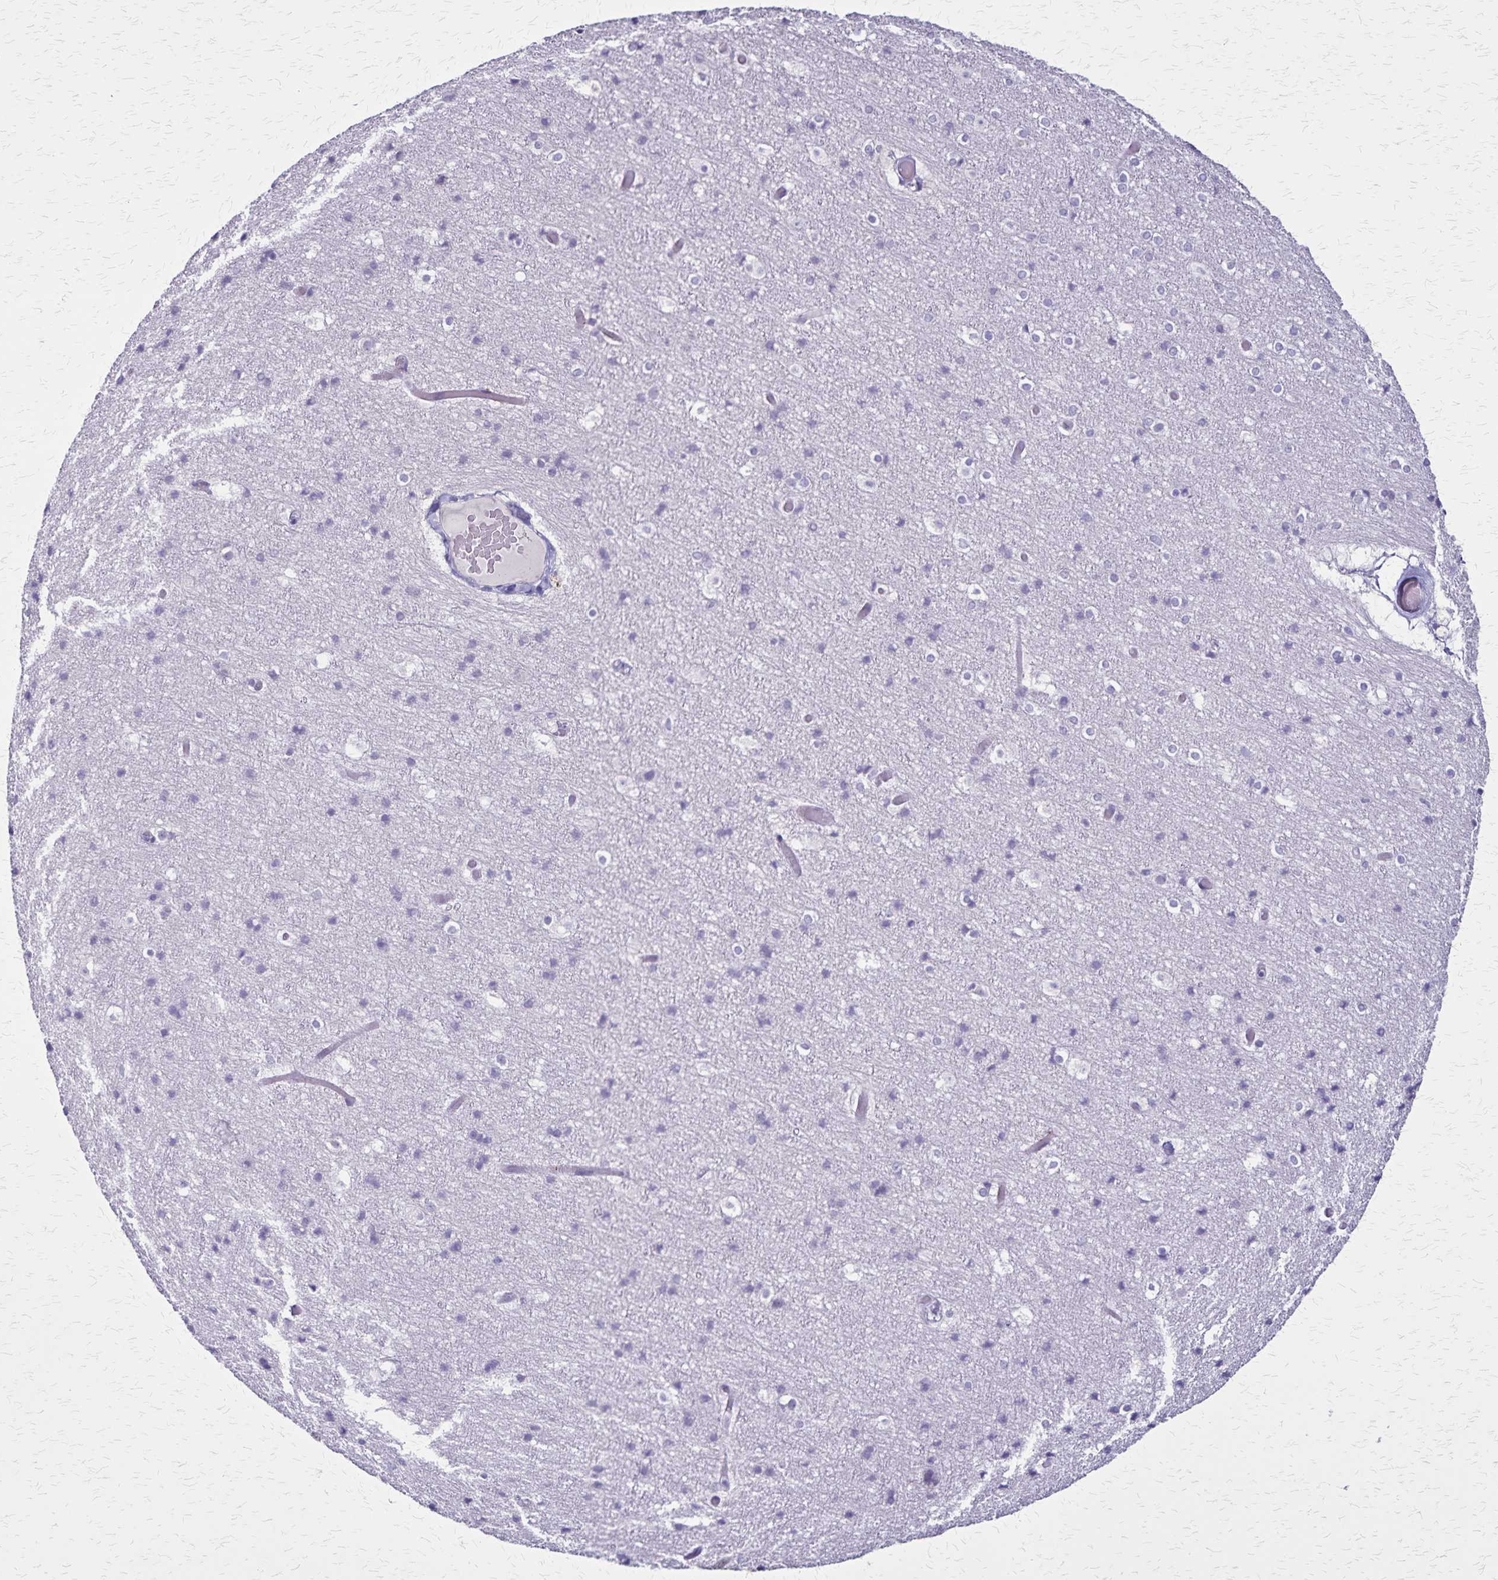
{"staining": {"intensity": "negative", "quantity": "none", "location": "none"}, "tissue": "cerebral cortex", "cell_type": "Endothelial cells", "image_type": "normal", "snomed": [{"axis": "morphology", "description": "Normal tissue, NOS"}, {"axis": "topography", "description": "Cerebral cortex"}], "caption": "This image is of benign cerebral cortex stained with immunohistochemistry to label a protein in brown with the nuclei are counter-stained blue. There is no expression in endothelial cells.", "gene": "OR51B5", "patient": {"sex": "female", "age": 52}}